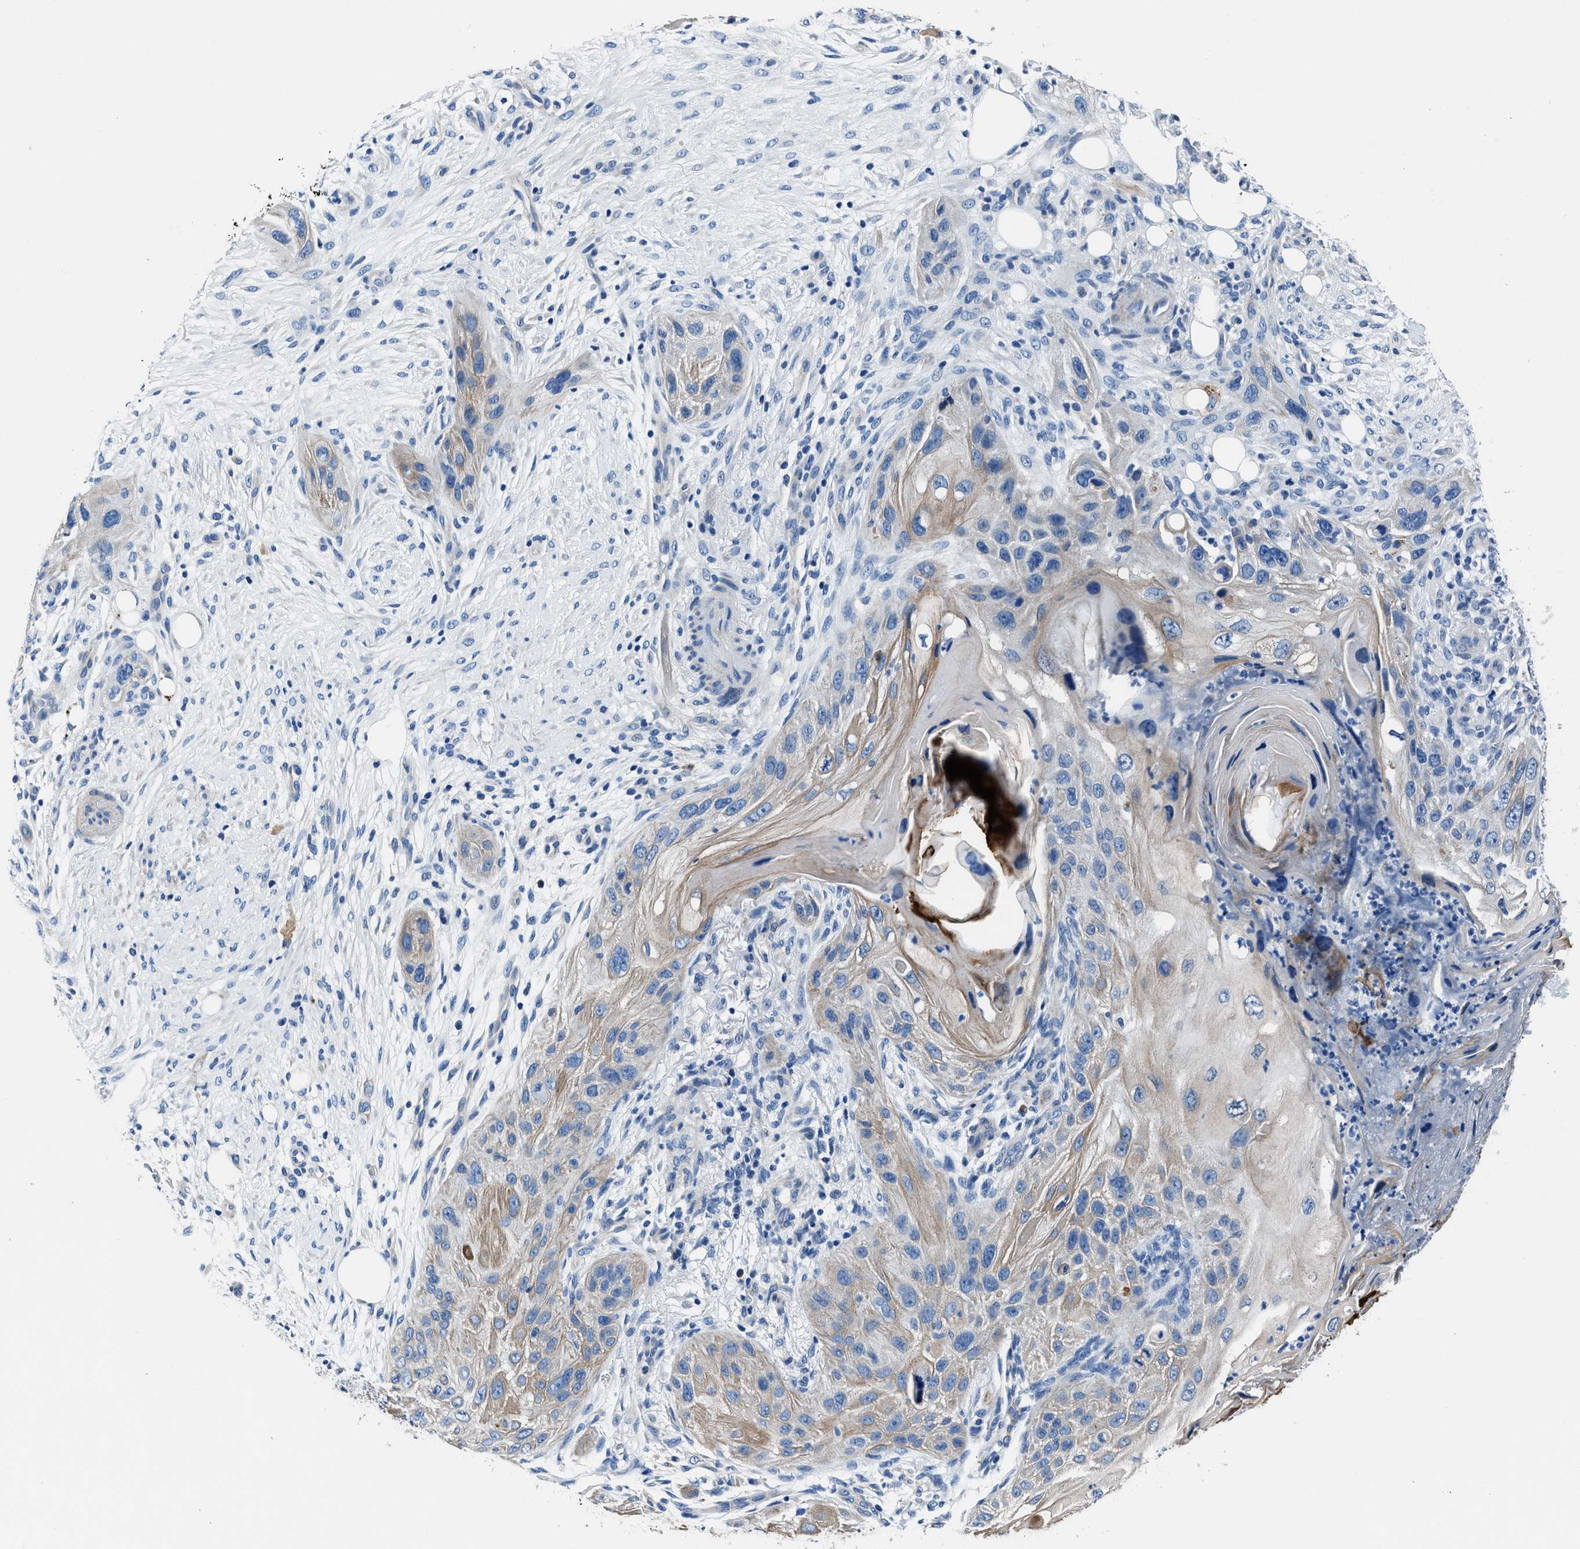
{"staining": {"intensity": "weak", "quantity": "25%-75%", "location": "cytoplasmic/membranous"}, "tissue": "skin cancer", "cell_type": "Tumor cells", "image_type": "cancer", "snomed": [{"axis": "morphology", "description": "Squamous cell carcinoma, NOS"}, {"axis": "topography", "description": "Skin"}], "caption": "Tumor cells demonstrate low levels of weak cytoplasmic/membranous positivity in approximately 25%-75% of cells in skin cancer.", "gene": "NACAD", "patient": {"sex": "female", "age": 77}}